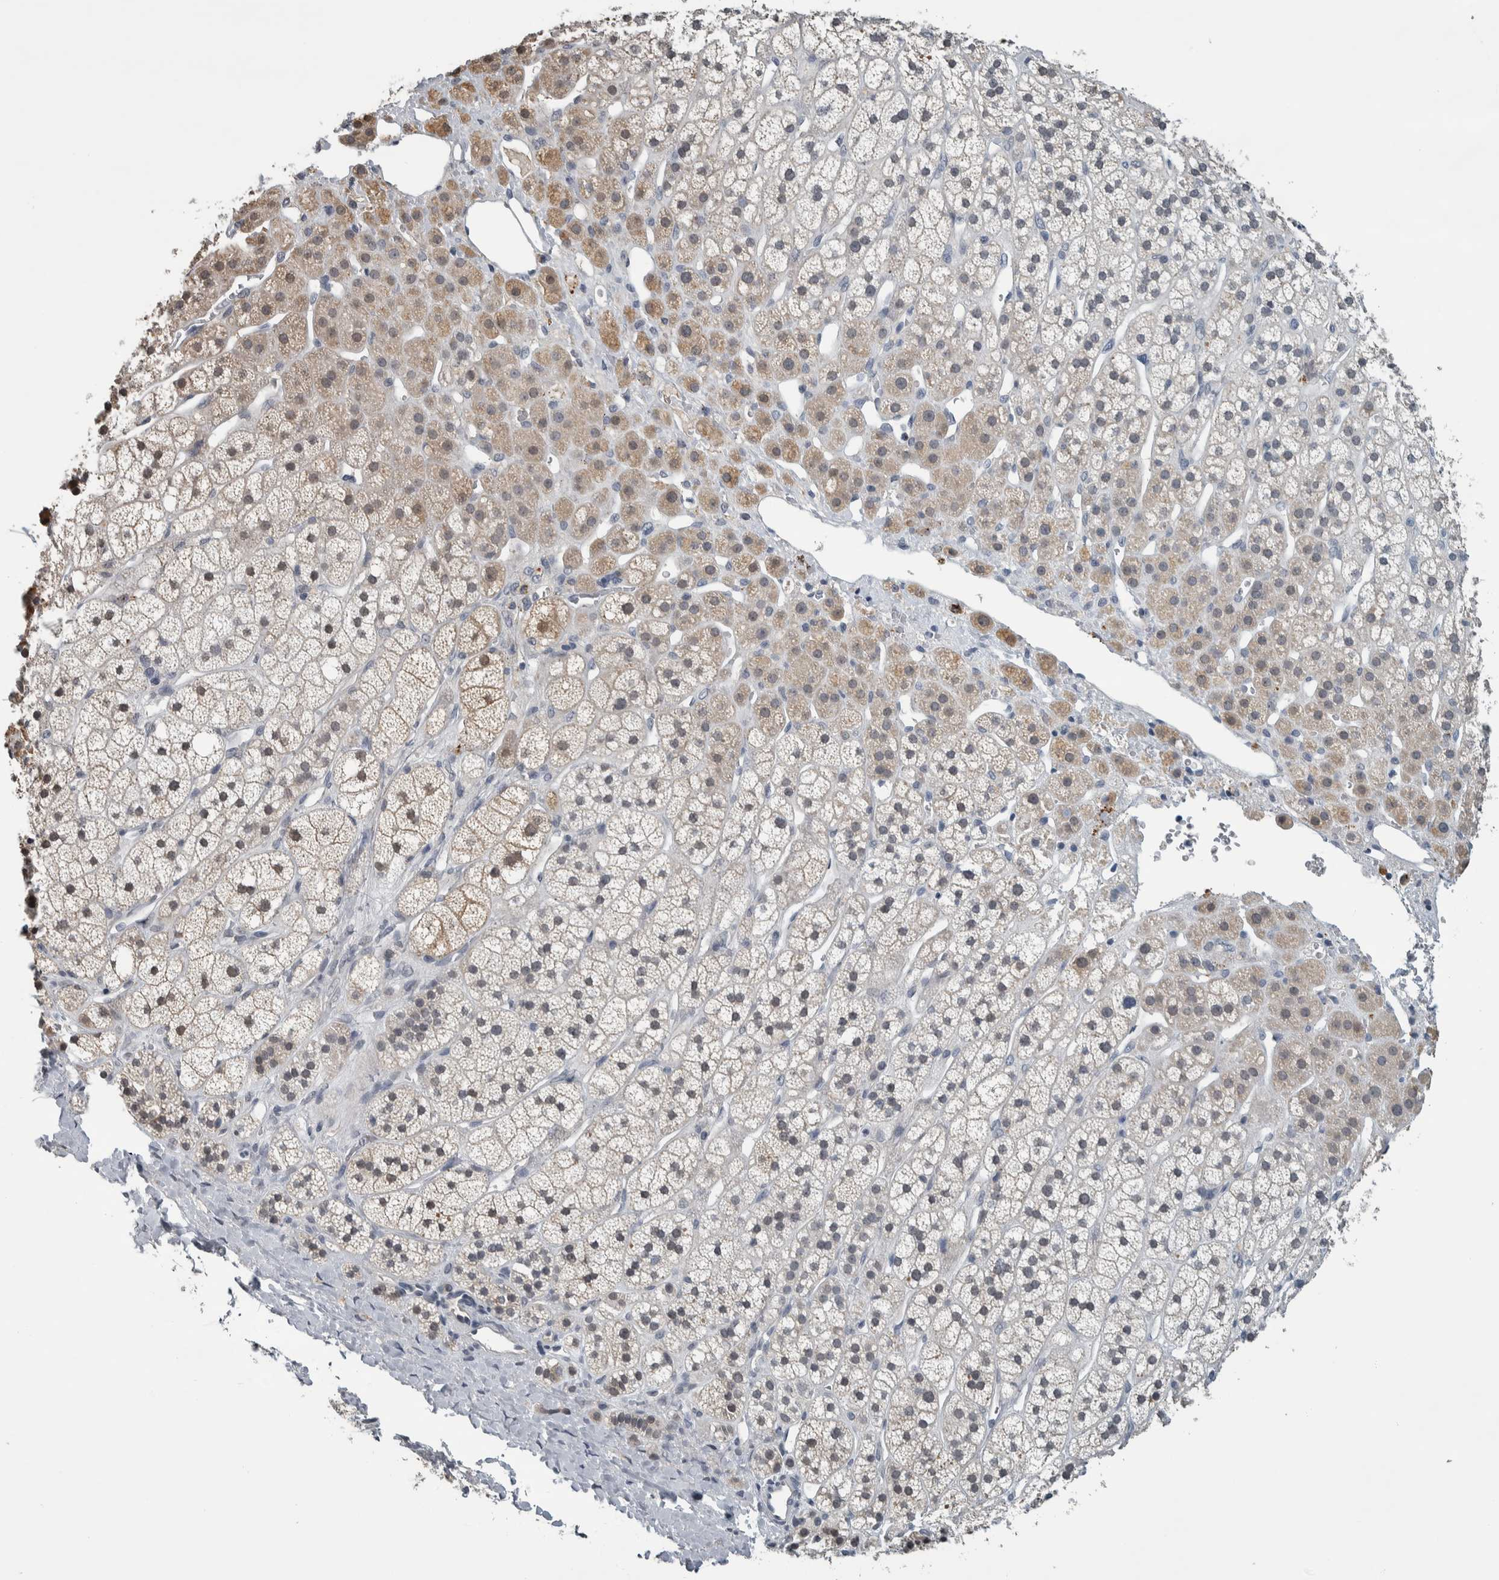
{"staining": {"intensity": "moderate", "quantity": "<25%", "location": "cytoplasmic/membranous"}, "tissue": "adrenal gland", "cell_type": "Glandular cells", "image_type": "normal", "snomed": [{"axis": "morphology", "description": "Normal tissue, NOS"}, {"axis": "topography", "description": "Adrenal gland"}], "caption": "Immunohistochemistry (IHC) histopathology image of normal adrenal gland: adrenal gland stained using immunohistochemistry demonstrates low levels of moderate protein expression localized specifically in the cytoplasmic/membranous of glandular cells, appearing as a cytoplasmic/membranous brown color.", "gene": "CAVIN4", "patient": {"sex": "male", "age": 56}}